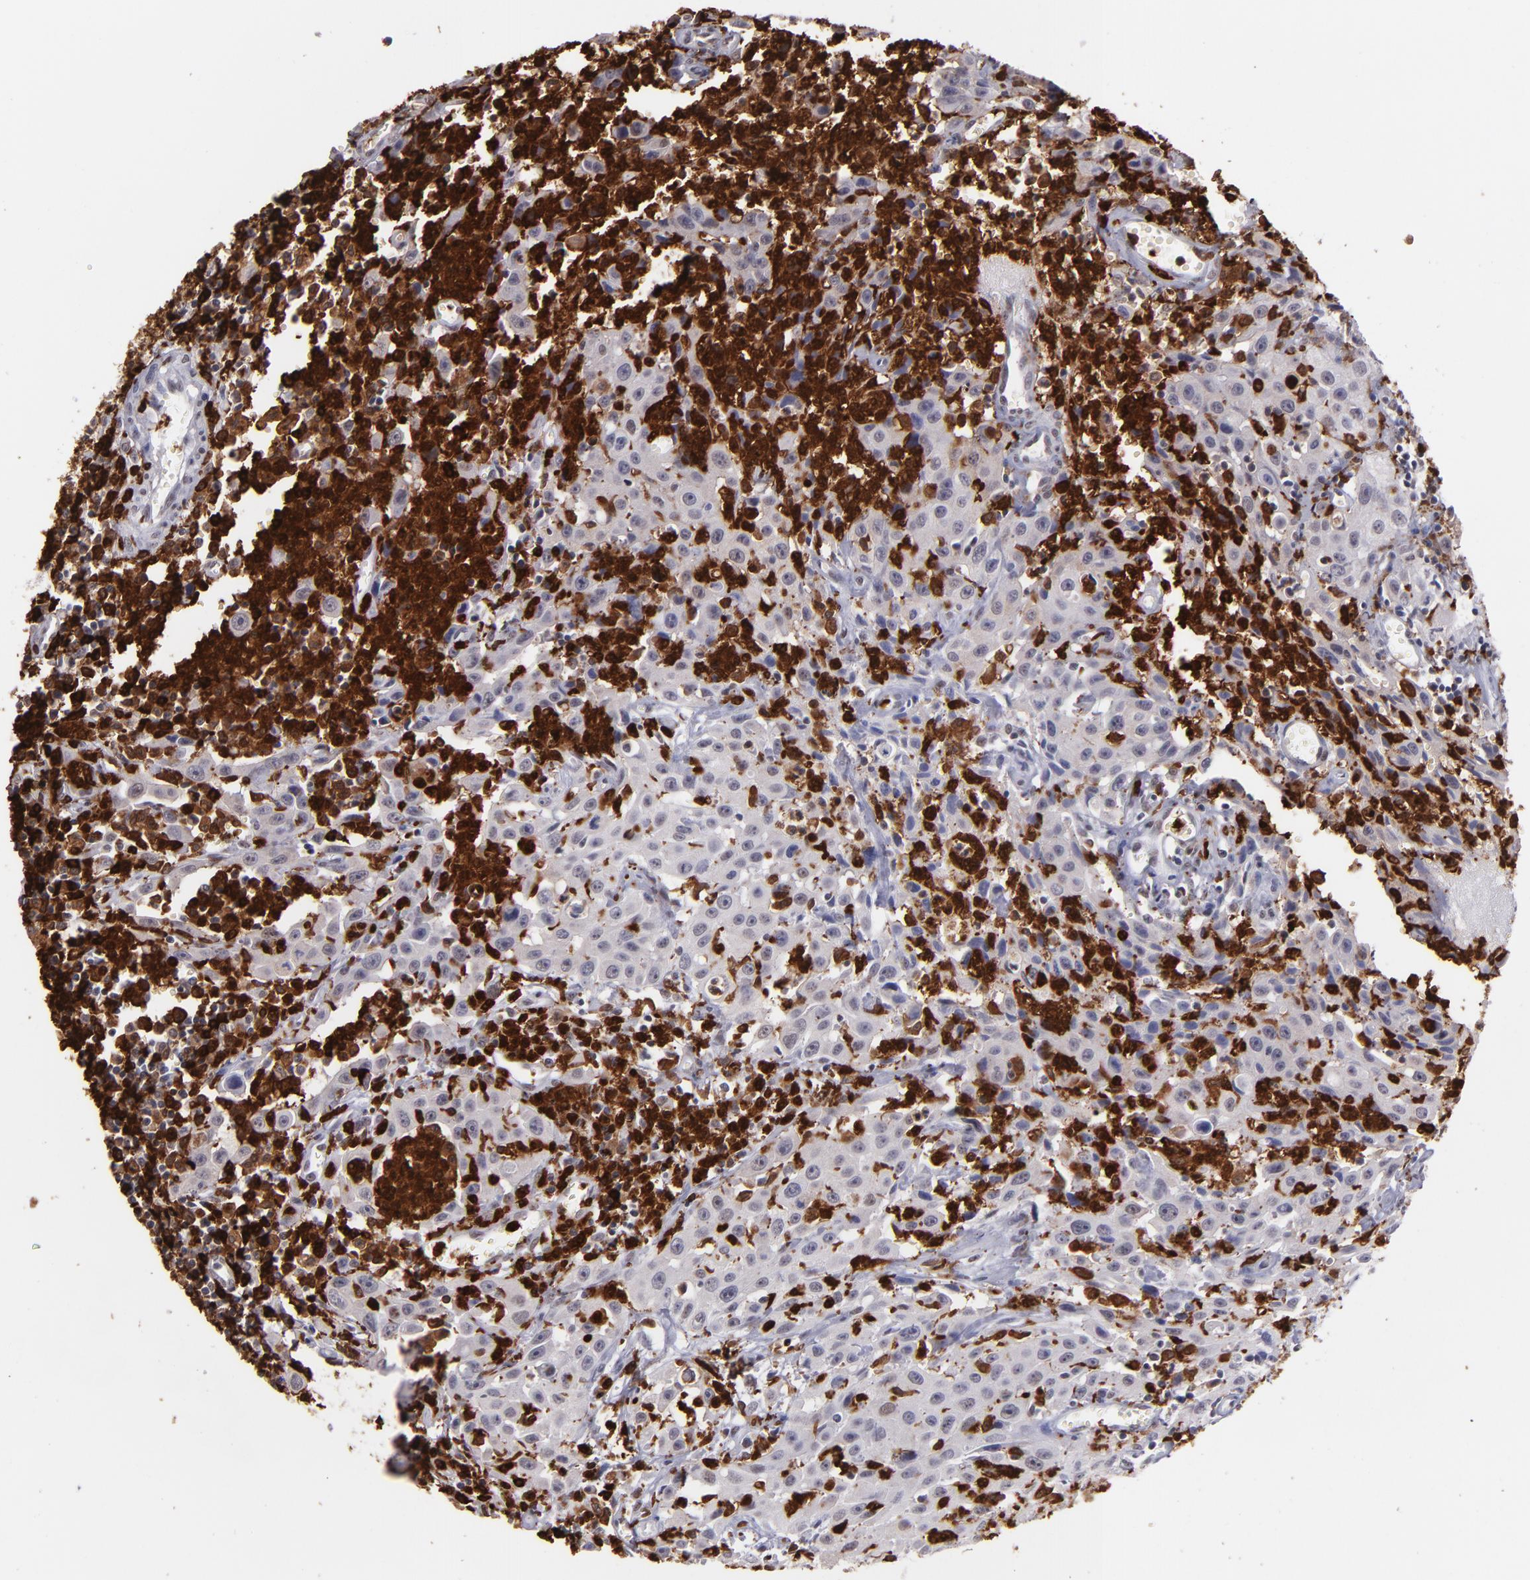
{"staining": {"intensity": "negative", "quantity": "none", "location": "none"}, "tissue": "urothelial cancer", "cell_type": "Tumor cells", "image_type": "cancer", "snomed": [{"axis": "morphology", "description": "Urothelial carcinoma, High grade"}, {"axis": "topography", "description": "Urinary bladder"}], "caption": "An image of human urothelial cancer is negative for staining in tumor cells. The staining was performed using DAB to visualize the protein expression in brown, while the nuclei were stained in blue with hematoxylin (Magnification: 20x).", "gene": "NCF2", "patient": {"sex": "male", "age": 66}}